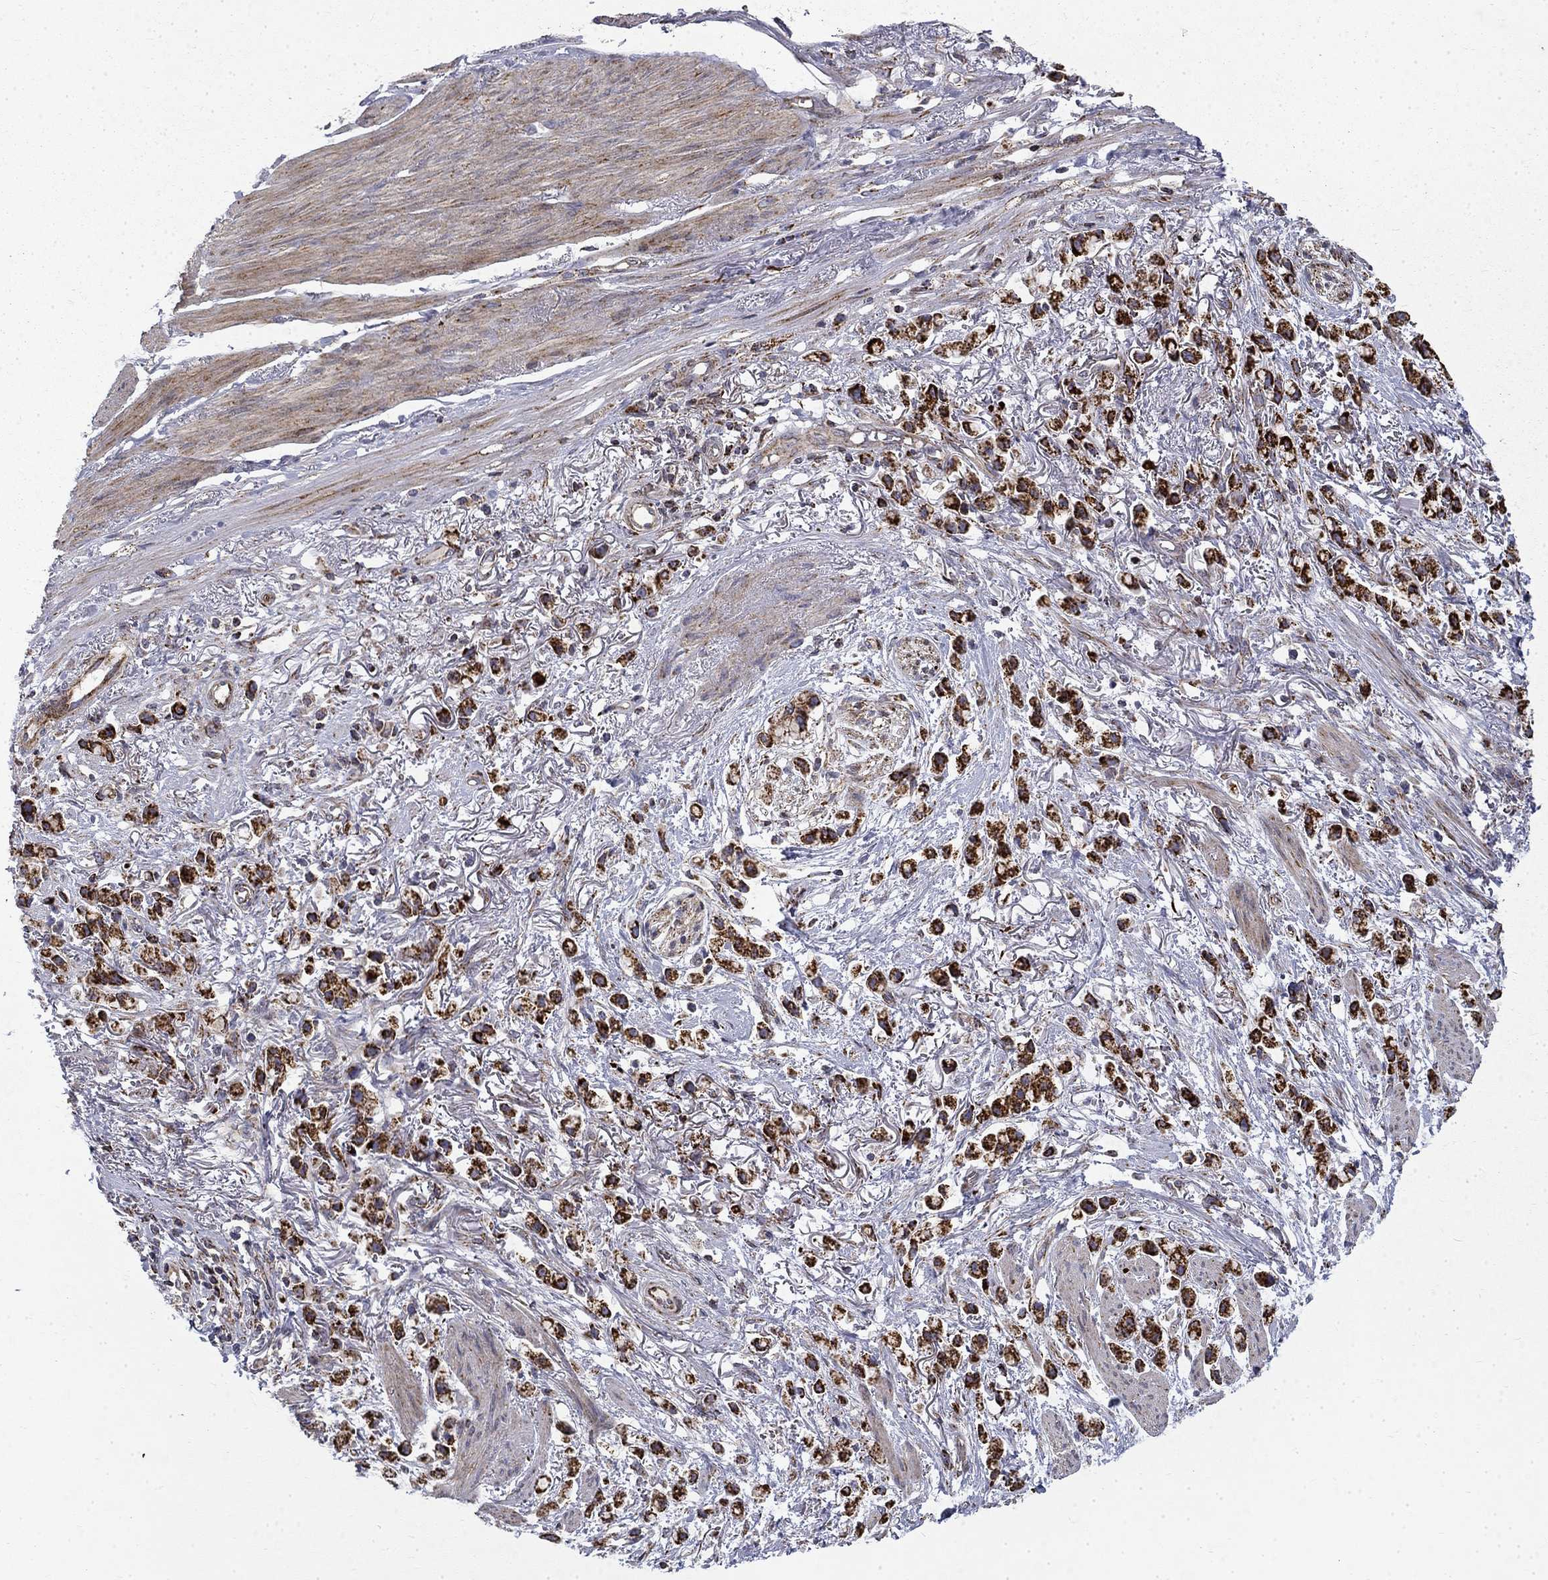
{"staining": {"intensity": "strong", "quantity": ">75%", "location": "cytoplasmic/membranous"}, "tissue": "stomach cancer", "cell_type": "Tumor cells", "image_type": "cancer", "snomed": [{"axis": "morphology", "description": "Adenocarcinoma, NOS"}, {"axis": "topography", "description": "Stomach"}], "caption": "Human adenocarcinoma (stomach) stained for a protein (brown) shows strong cytoplasmic/membranous positive positivity in about >75% of tumor cells.", "gene": "PCBP3", "patient": {"sex": "female", "age": 81}}